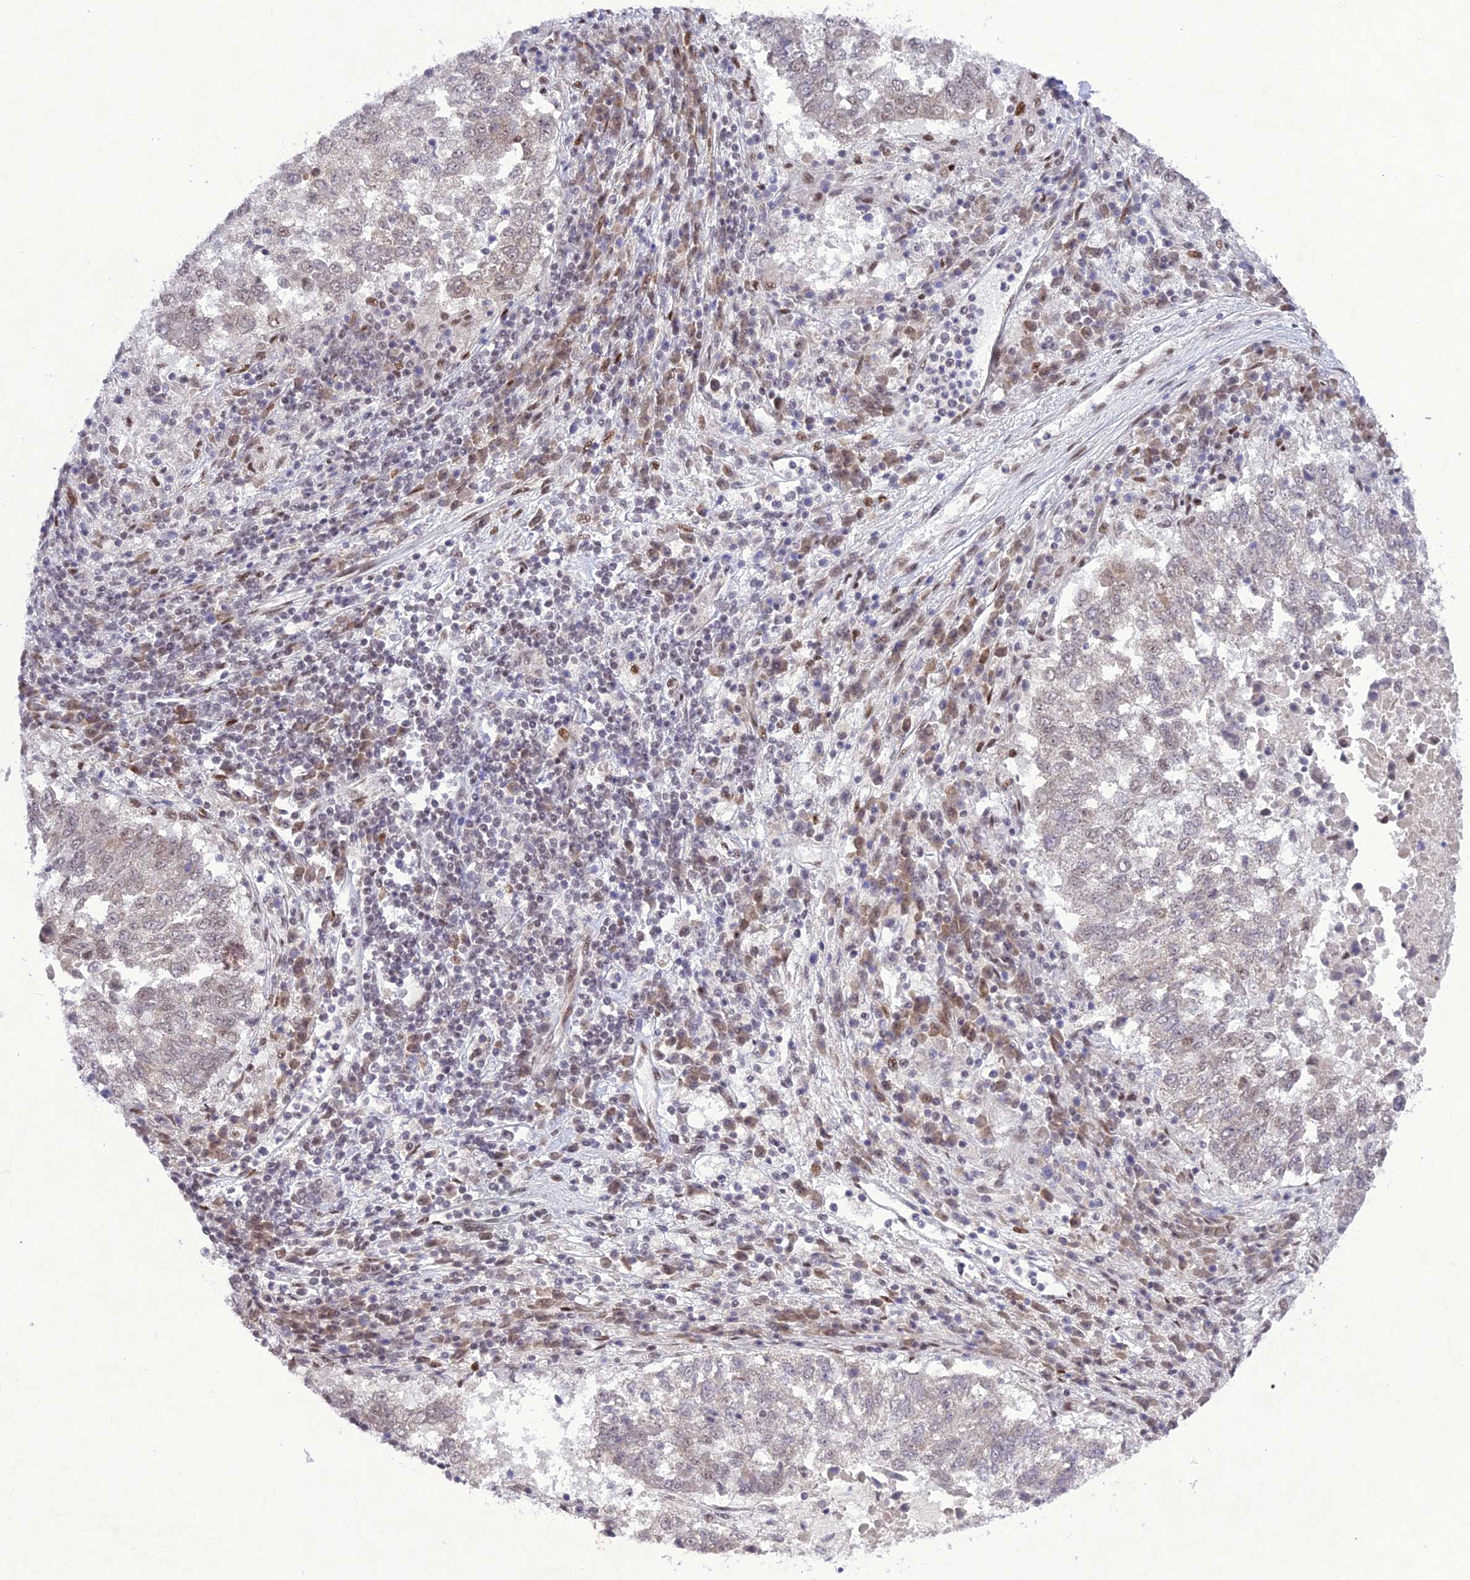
{"staining": {"intensity": "weak", "quantity": "25%-75%", "location": "nuclear"}, "tissue": "lung cancer", "cell_type": "Tumor cells", "image_type": "cancer", "snomed": [{"axis": "morphology", "description": "Squamous cell carcinoma, NOS"}, {"axis": "topography", "description": "Lung"}], "caption": "Immunohistochemistry (IHC) image of neoplastic tissue: lung cancer stained using IHC exhibits low levels of weak protein expression localized specifically in the nuclear of tumor cells, appearing as a nuclear brown color.", "gene": "DDX1", "patient": {"sex": "male", "age": 73}}